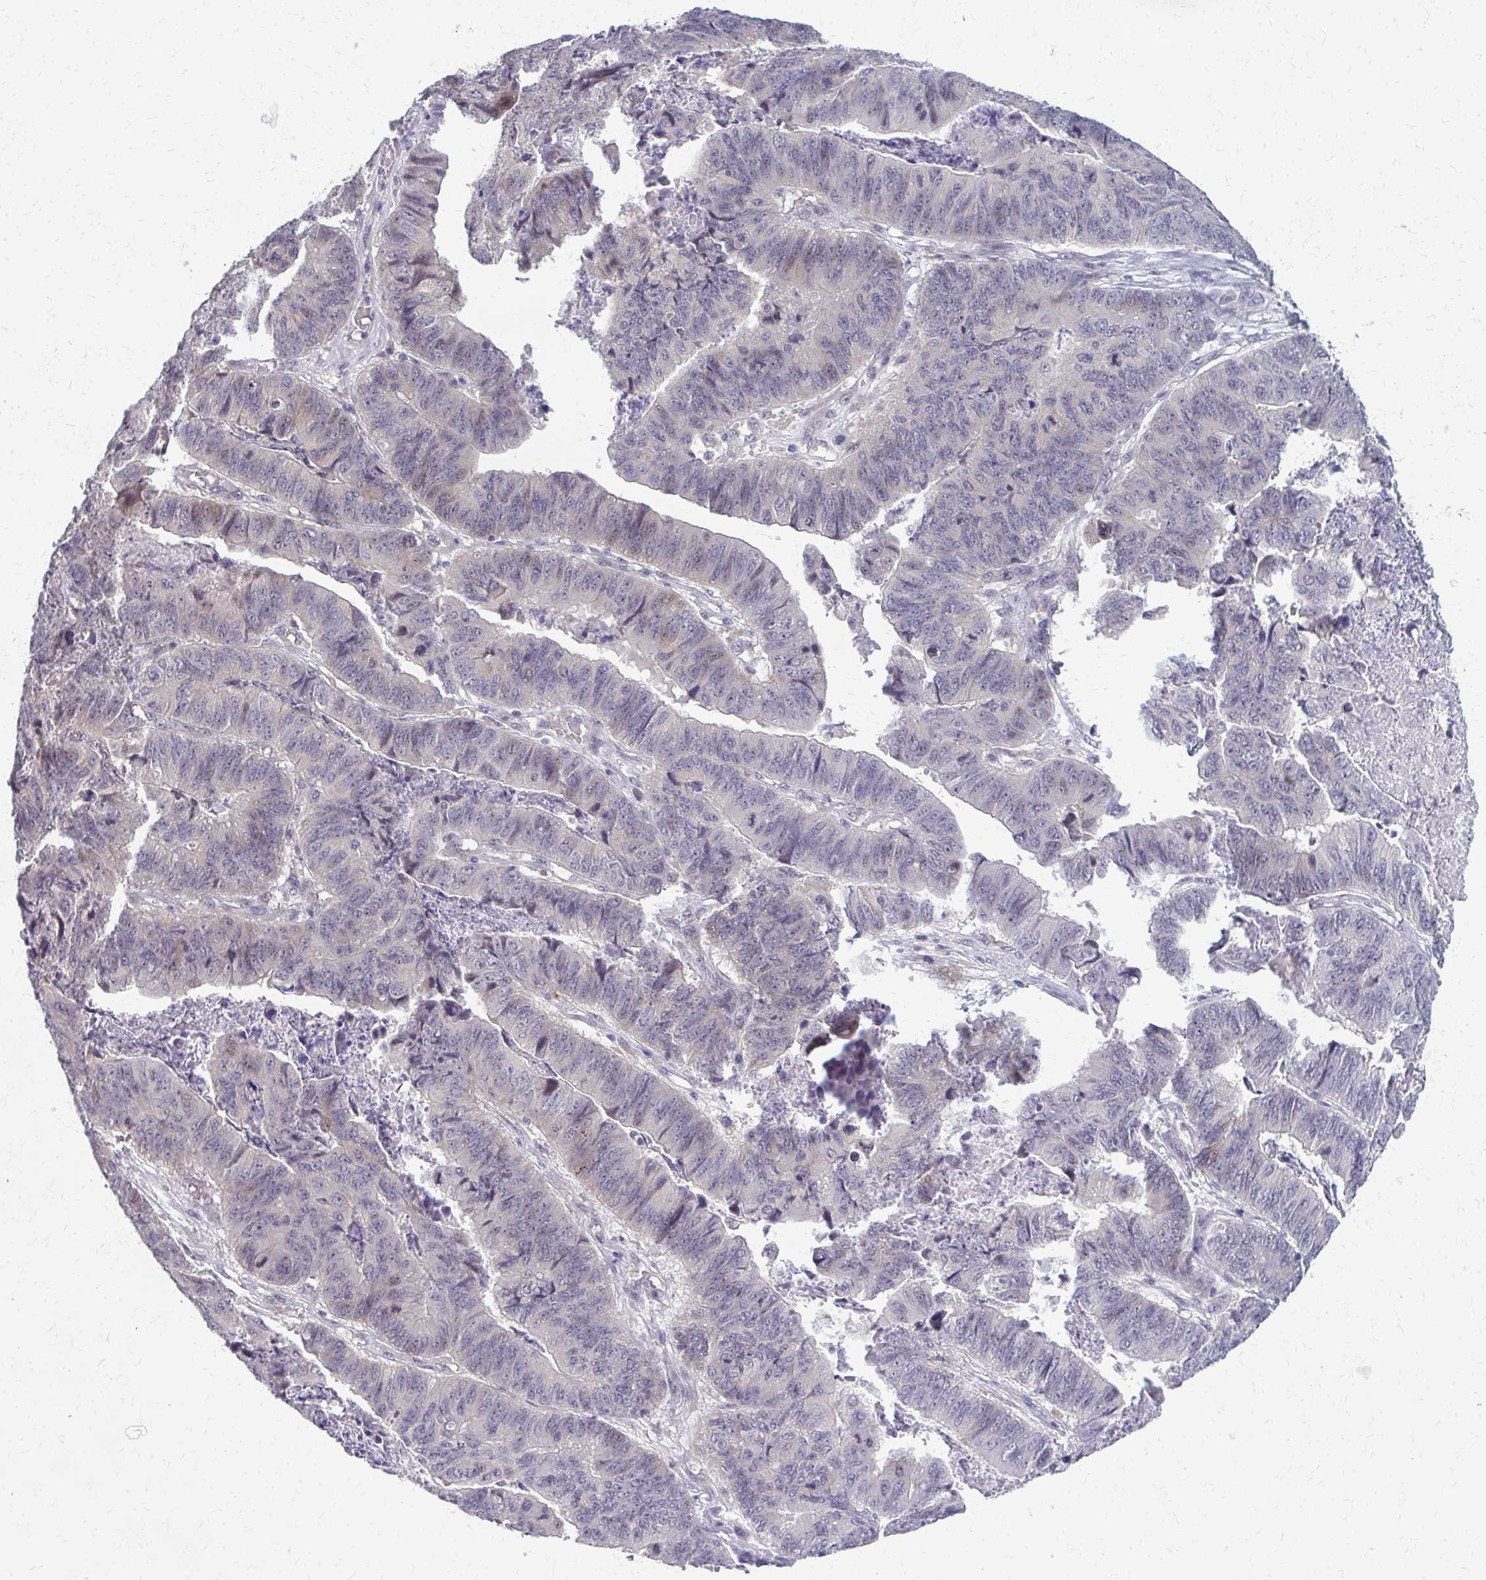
{"staining": {"intensity": "negative", "quantity": "none", "location": "none"}, "tissue": "stomach cancer", "cell_type": "Tumor cells", "image_type": "cancer", "snomed": [{"axis": "morphology", "description": "Adenocarcinoma, NOS"}, {"axis": "topography", "description": "Stomach, lower"}], "caption": "Immunohistochemistry (IHC) image of neoplastic tissue: human stomach cancer (adenocarcinoma) stained with DAB exhibits no significant protein expression in tumor cells.", "gene": "NUDT16", "patient": {"sex": "male", "age": 77}}